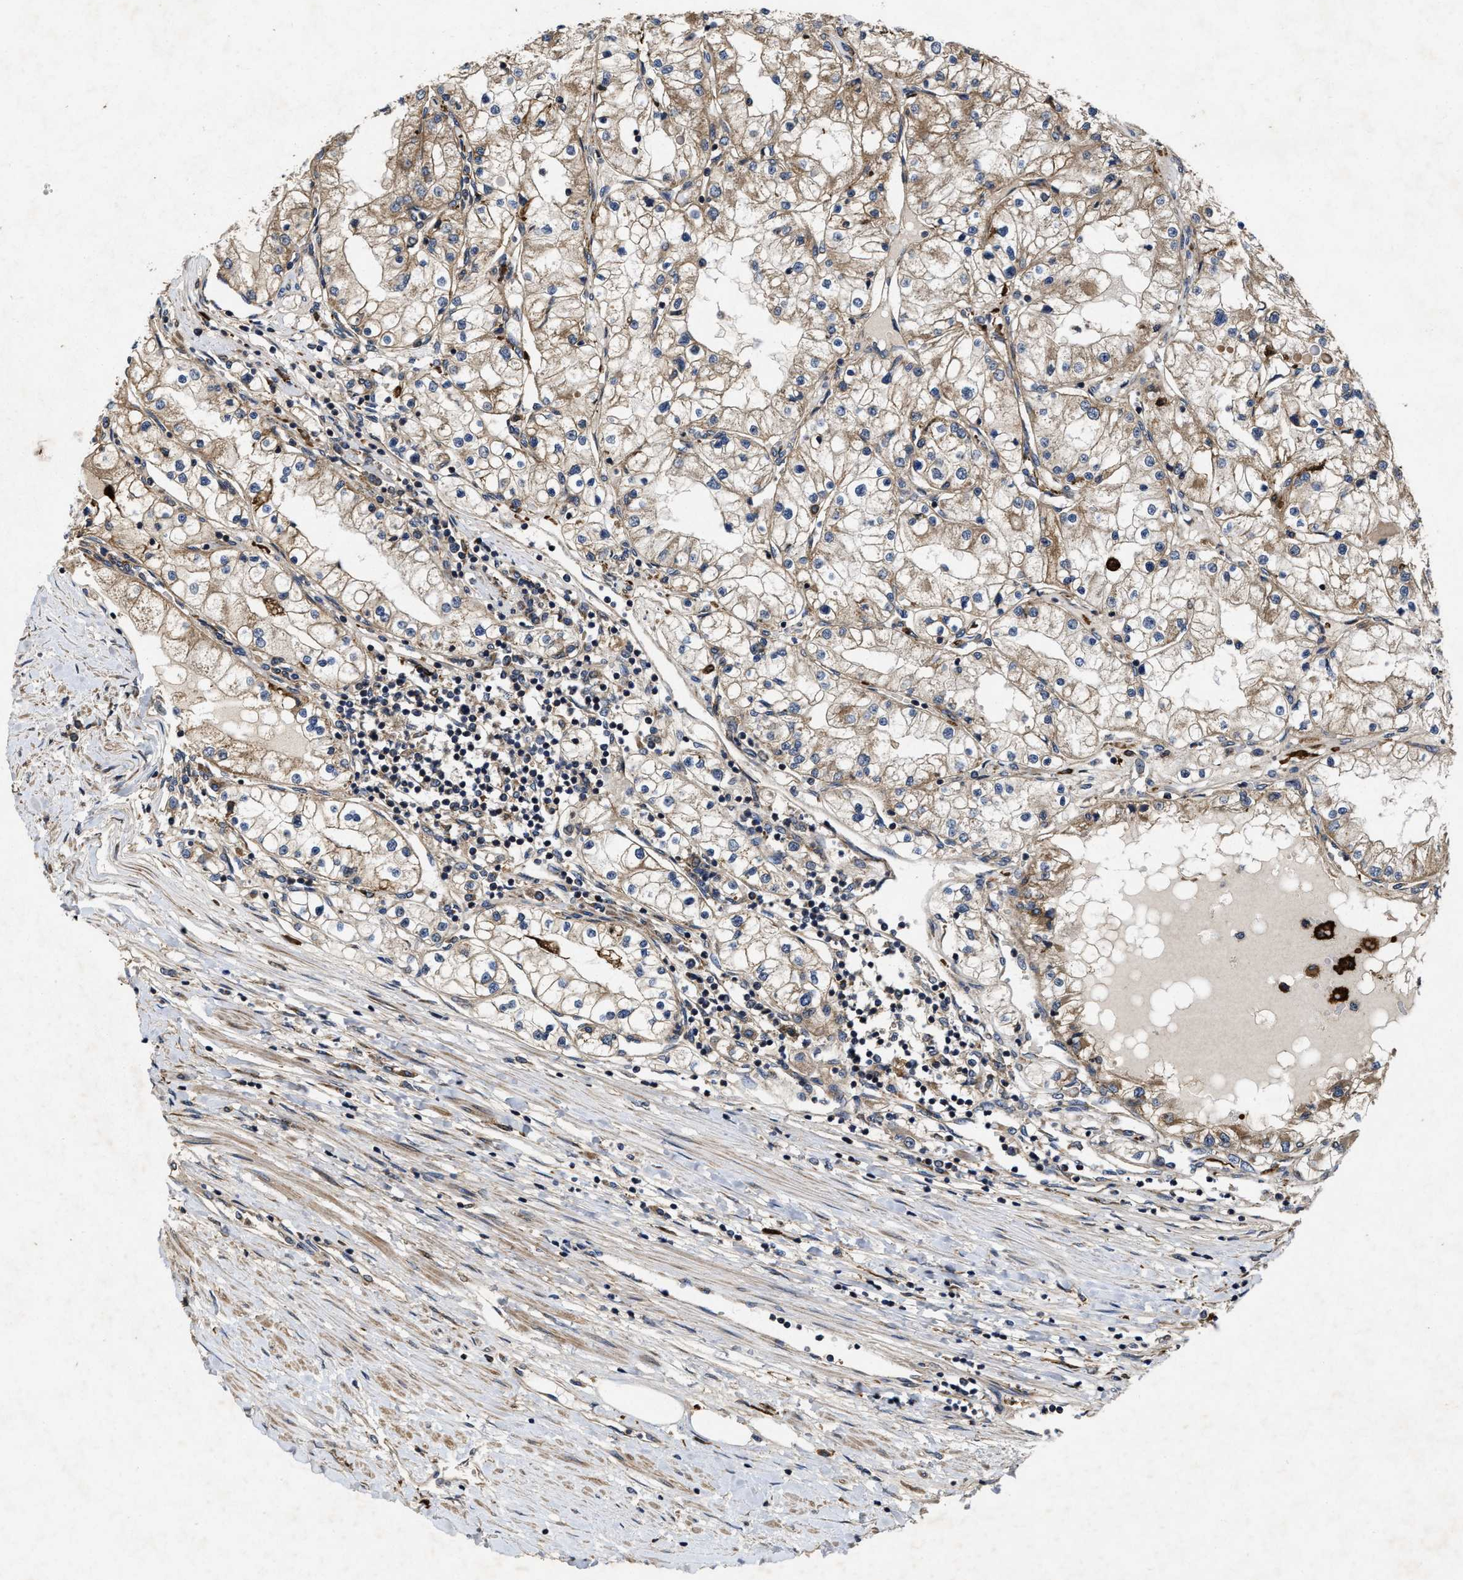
{"staining": {"intensity": "weak", "quantity": ">75%", "location": "cytoplasmic/membranous"}, "tissue": "renal cancer", "cell_type": "Tumor cells", "image_type": "cancer", "snomed": [{"axis": "morphology", "description": "Adenocarcinoma, NOS"}, {"axis": "topography", "description": "Kidney"}], "caption": "Renal adenocarcinoma was stained to show a protein in brown. There is low levels of weak cytoplasmic/membranous staining in approximately >75% of tumor cells.", "gene": "EFNA4", "patient": {"sex": "male", "age": 68}}